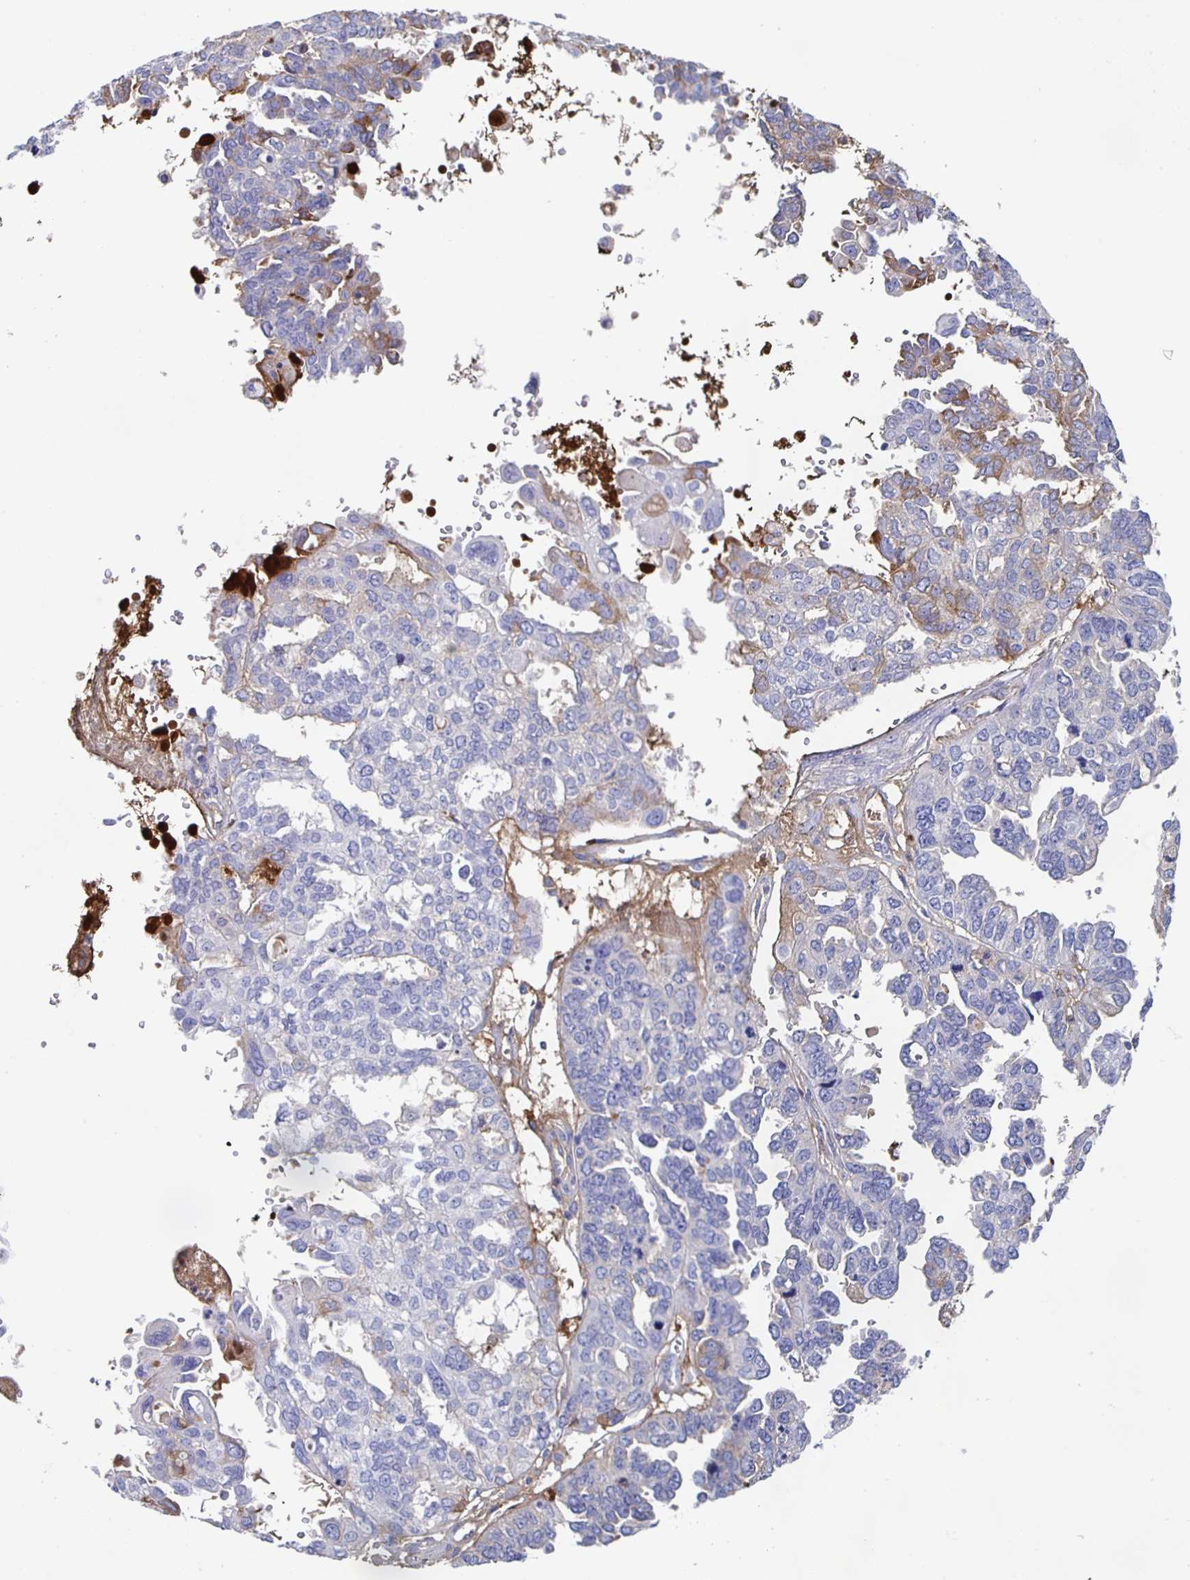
{"staining": {"intensity": "weak", "quantity": "<25%", "location": "cytoplasmic/membranous"}, "tissue": "ovarian cancer", "cell_type": "Tumor cells", "image_type": "cancer", "snomed": [{"axis": "morphology", "description": "Cystadenocarcinoma, serous, NOS"}, {"axis": "topography", "description": "Ovary"}], "caption": "The photomicrograph reveals no significant expression in tumor cells of ovarian cancer (serous cystadenocarcinoma). The staining is performed using DAB brown chromogen with nuclei counter-stained in using hematoxylin.", "gene": "FGA", "patient": {"sex": "female", "age": 53}}